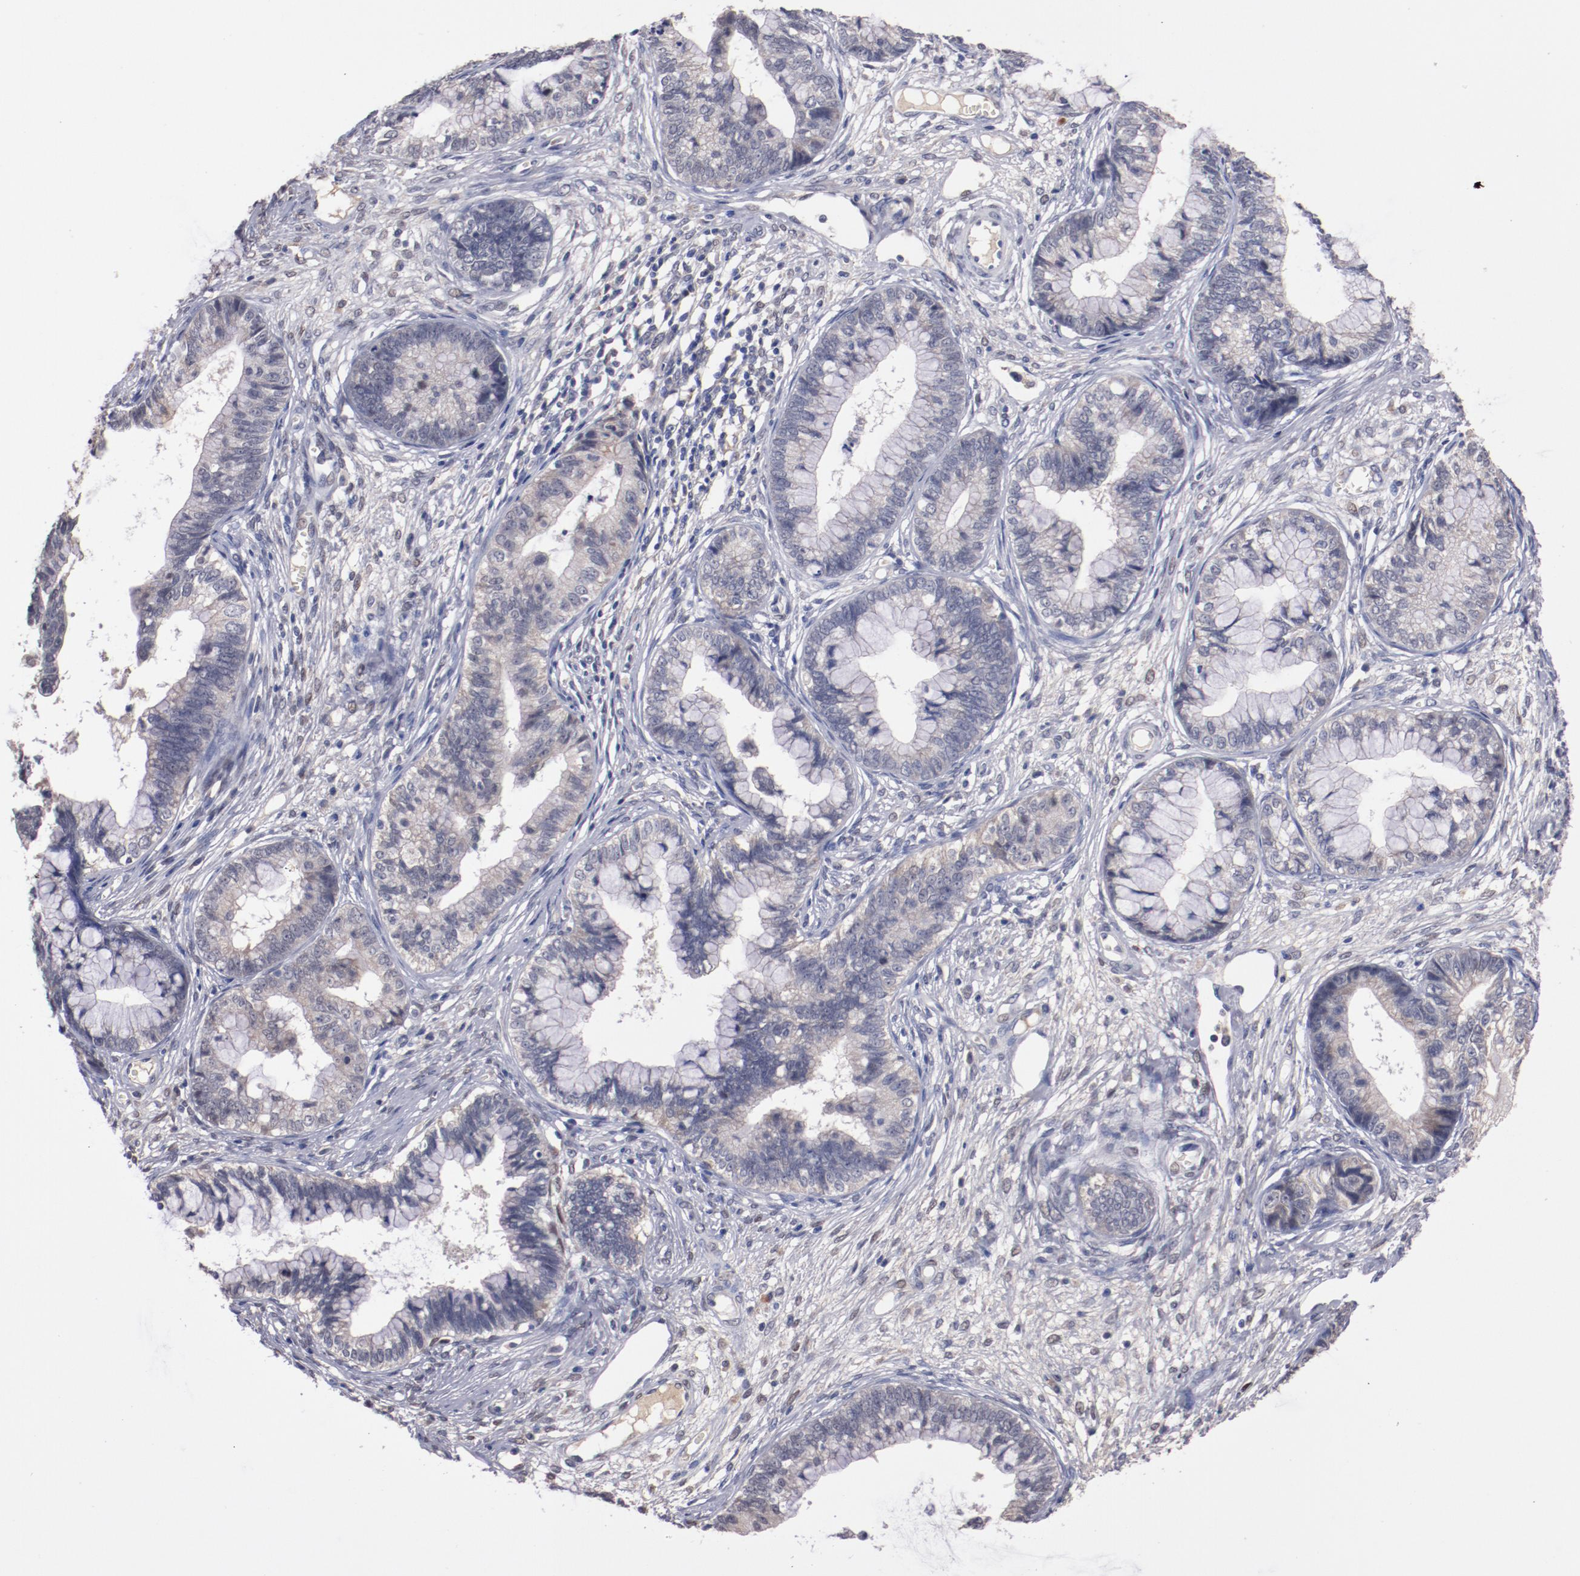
{"staining": {"intensity": "weak", "quantity": "<25%", "location": "cytoplasmic/membranous"}, "tissue": "cervical cancer", "cell_type": "Tumor cells", "image_type": "cancer", "snomed": [{"axis": "morphology", "description": "Adenocarcinoma, NOS"}, {"axis": "topography", "description": "Cervix"}], "caption": "Immunohistochemistry image of human cervical cancer stained for a protein (brown), which reveals no expression in tumor cells.", "gene": "FAM81A", "patient": {"sex": "female", "age": 44}}